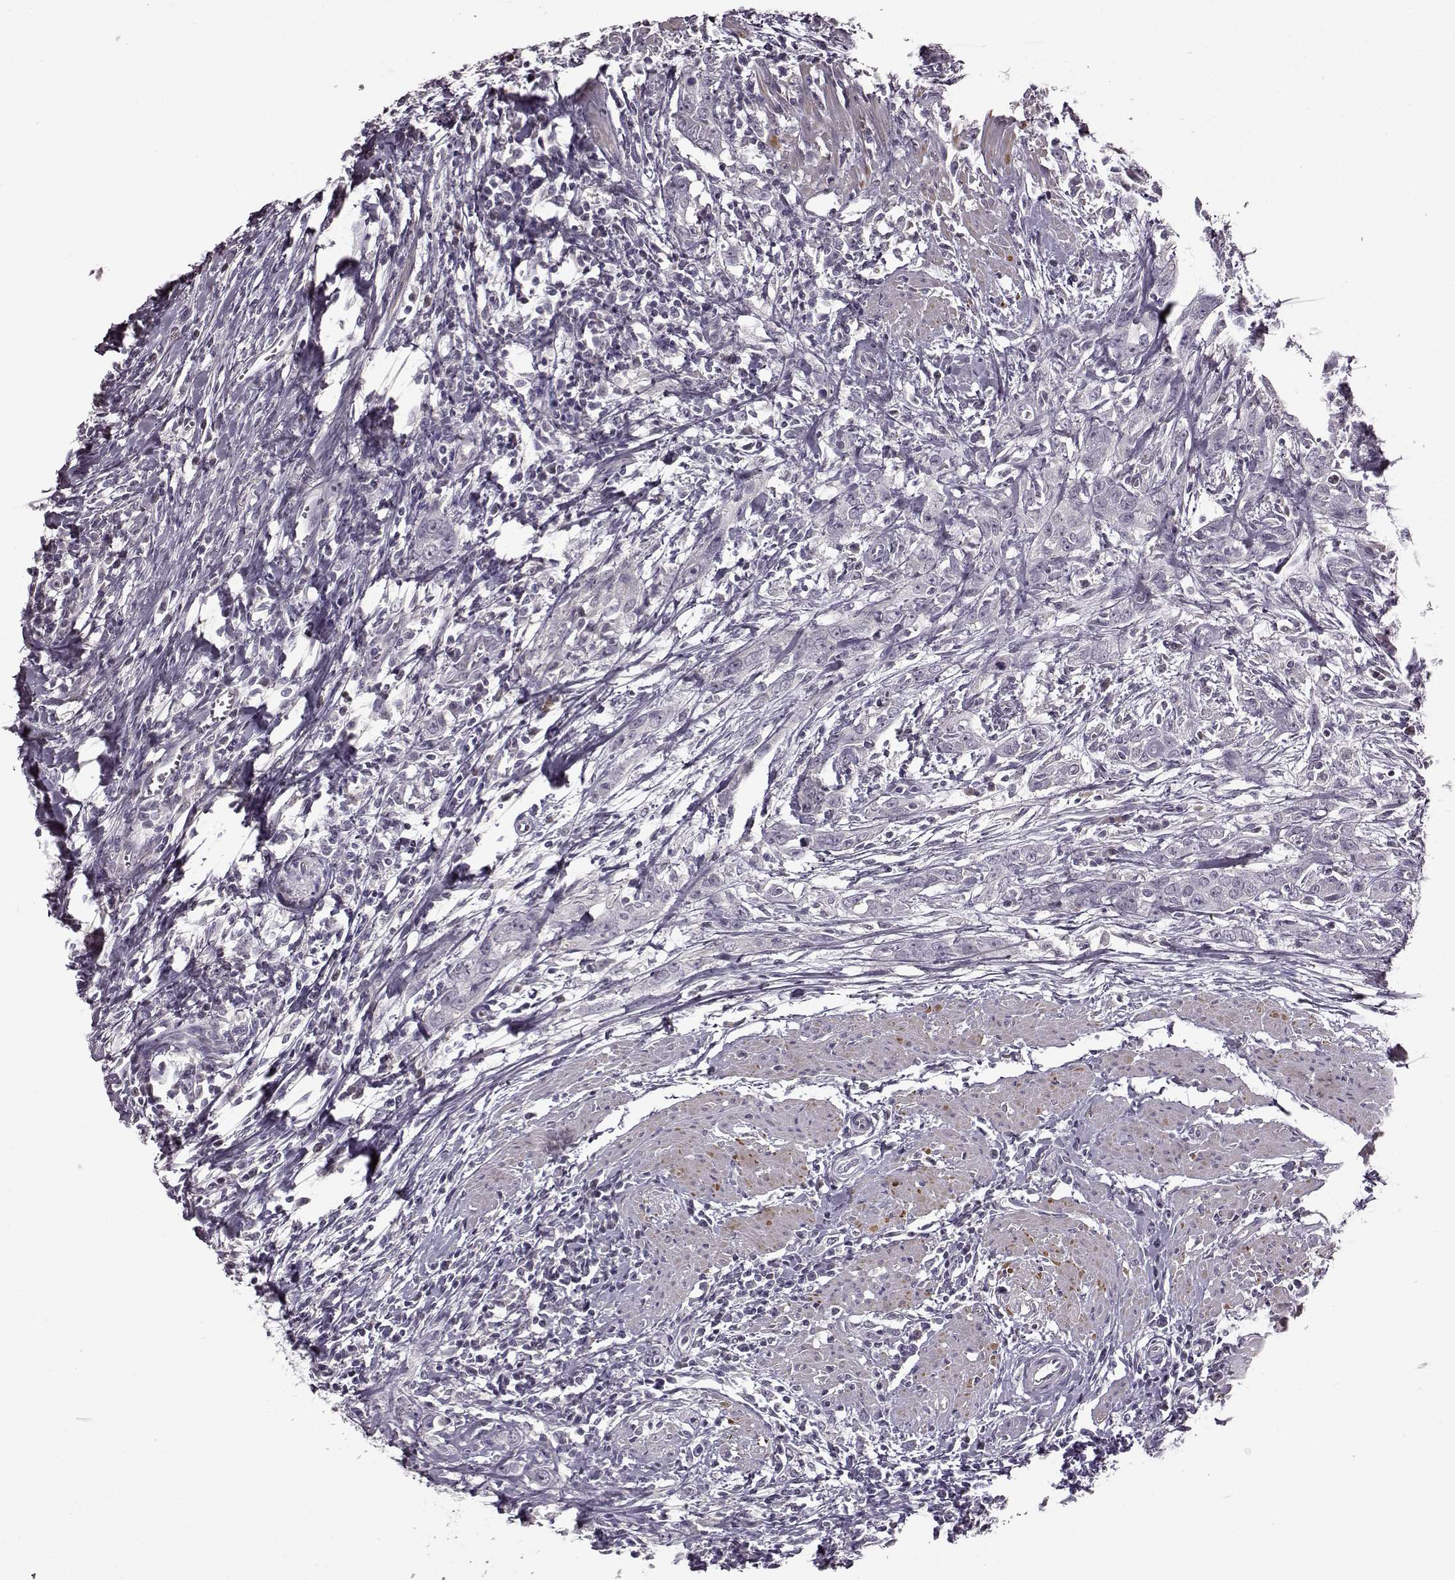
{"staining": {"intensity": "negative", "quantity": "none", "location": "none"}, "tissue": "urothelial cancer", "cell_type": "Tumor cells", "image_type": "cancer", "snomed": [{"axis": "morphology", "description": "Urothelial carcinoma, High grade"}, {"axis": "topography", "description": "Urinary bladder"}], "caption": "Immunohistochemistry histopathology image of neoplastic tissue: human high-grade urothelial carcinoma stained with DAB (3,3'-diaminobenzidine) displays no significant protein expression in tumor cells.", "gene": "CNGA3", "patient": {"sex": "male", "age": 83}}